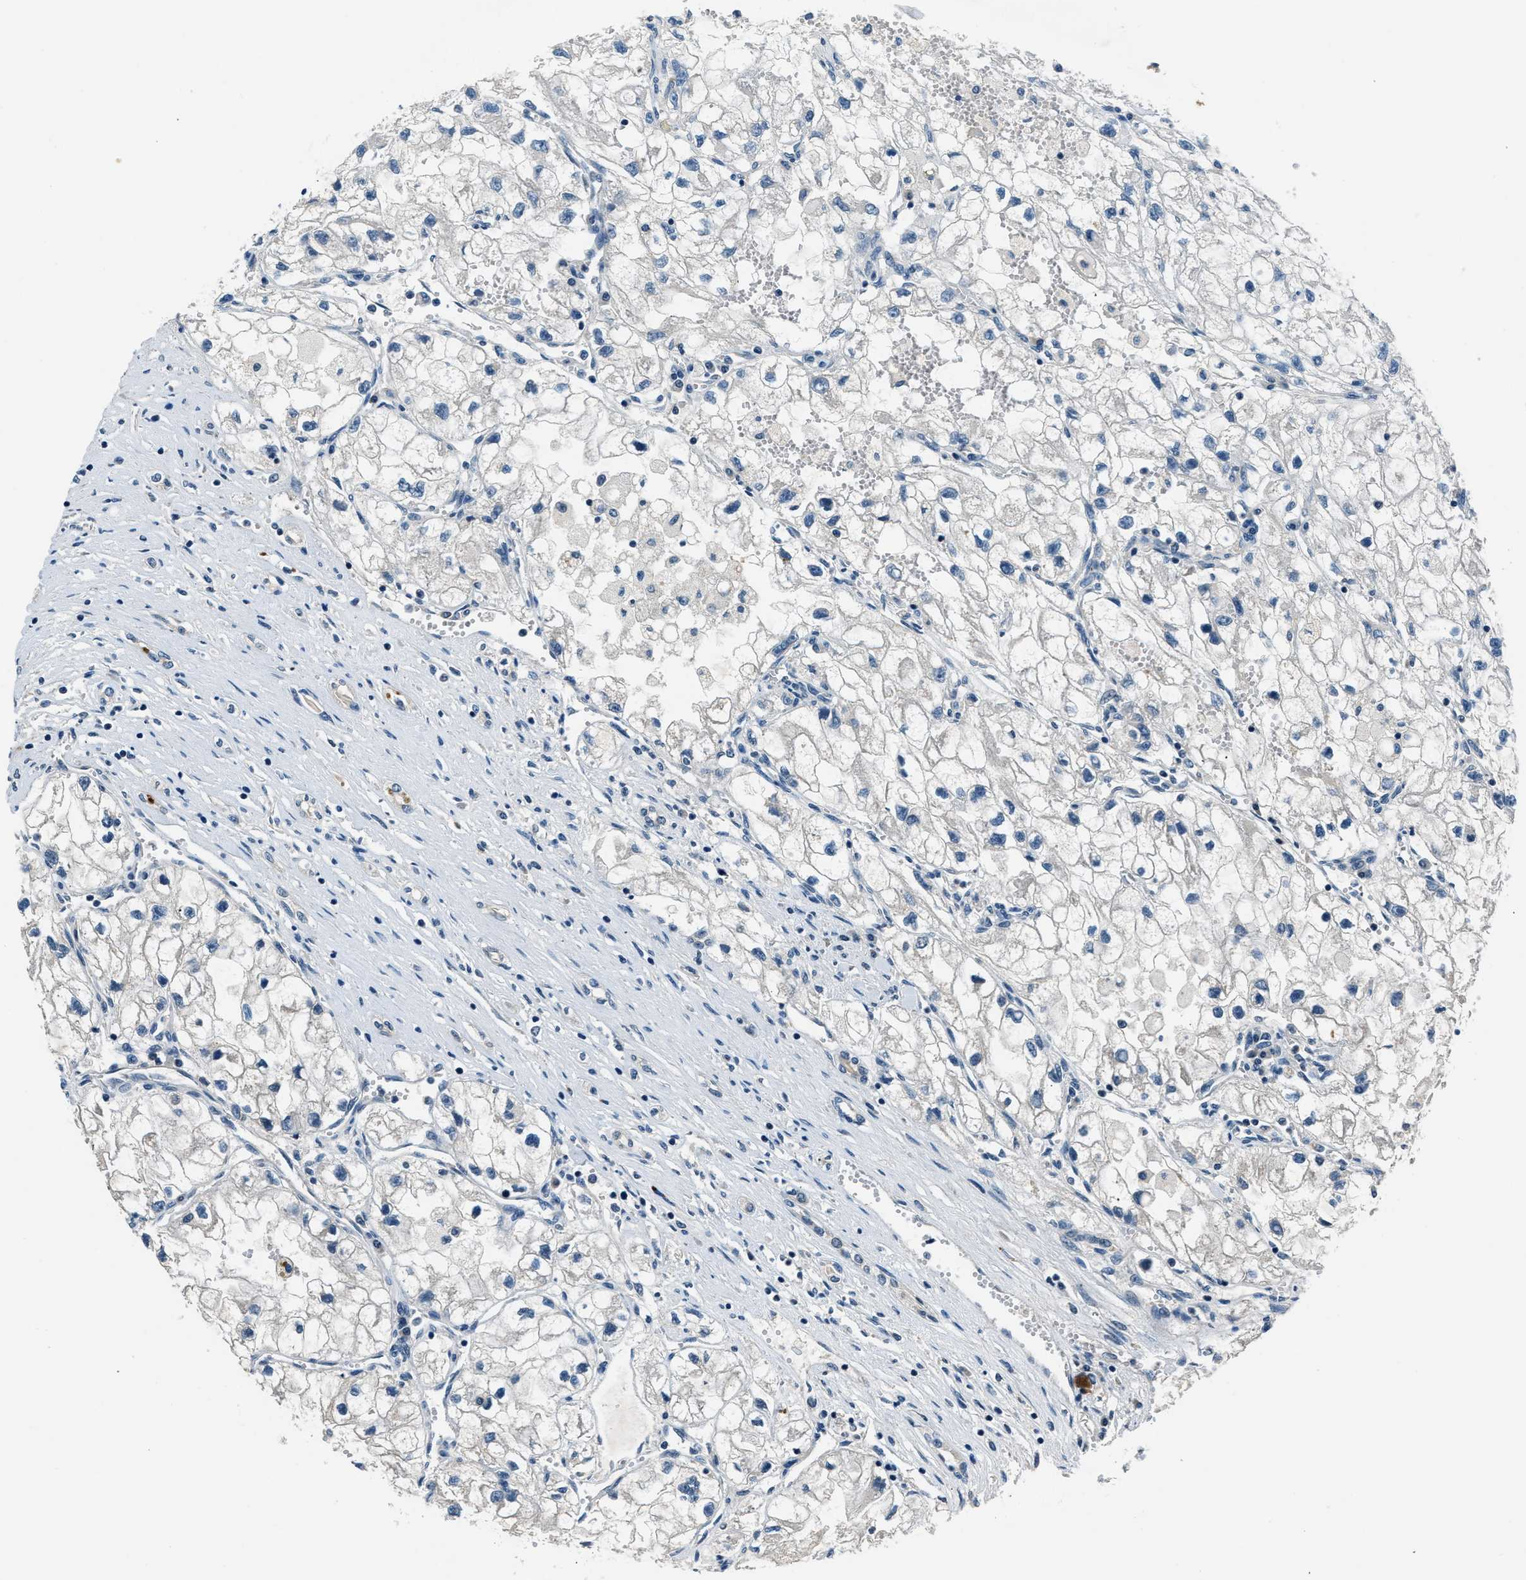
{"staining": {"intensity": "negative", "quantity": "none", "location": "none"}, "tissue": "renal cancer", "cell_type": "Tumor cells", "image_type": "cancer", "snomed": [{"axis": "morphology", "description": "Adenocarcinoma, NOS"}, {"axis": "topography", "description": "Kidney"}], "caption": "Micrograph shows no protein positivity in tumor cells of renal adenocarcinoma tissue.", "gene": "NME8", "patient": {"sex": "female", "age": 70}}